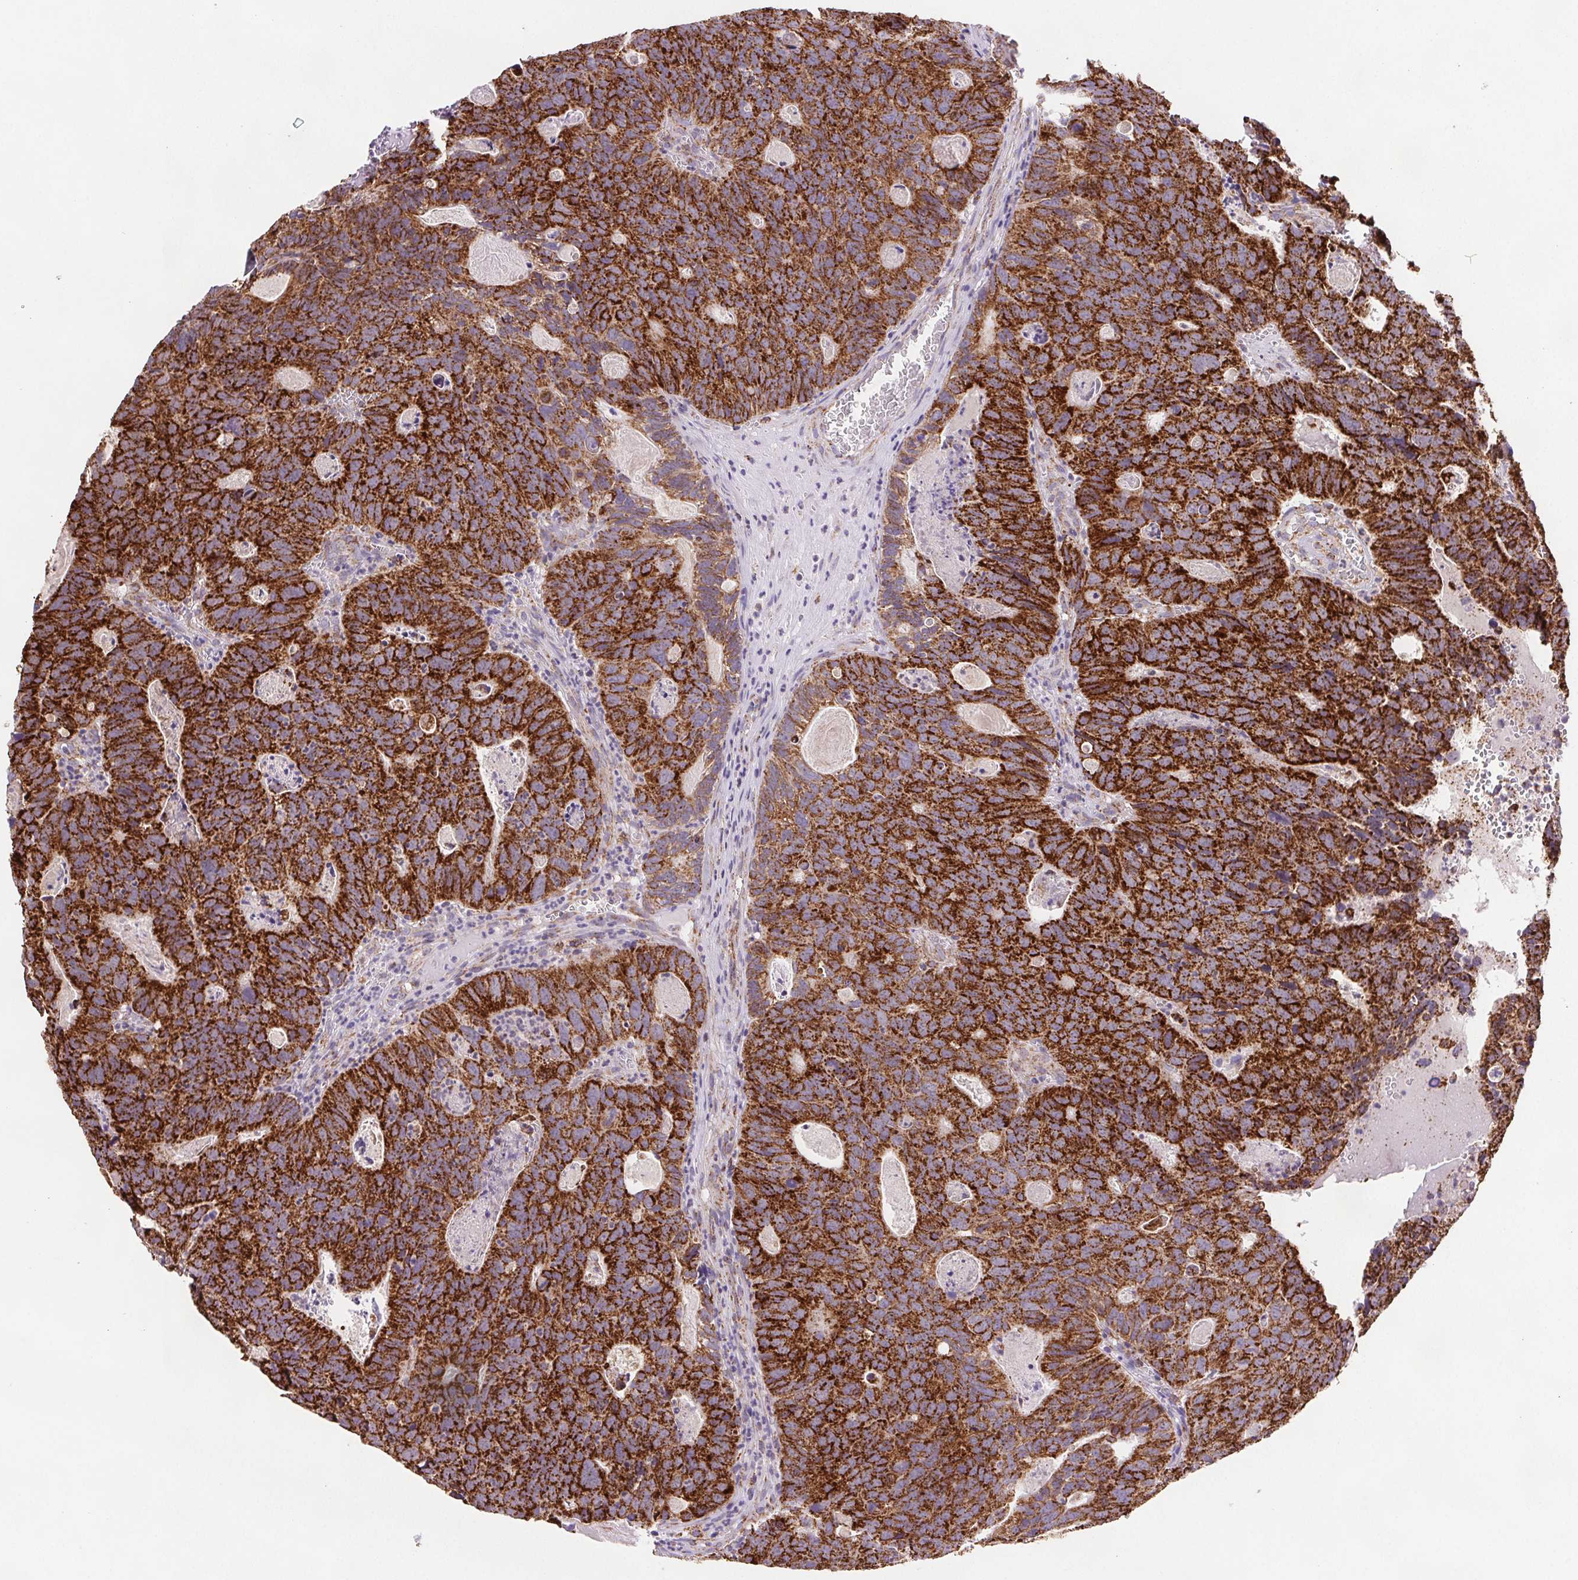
{"staining": {"intensity": "strong", "quantity": ">75%", "location": "cytoplasmic/membranous"}, "tissue": "head and neck cancer", "cell_type": "Tumor cells", "image_type": "cancer", "snomed": [{"axis": "morphology", "description": "Adenocarcinoma, NOS"}, {"axis": "topography", "description": "Head-Neck"}], "caption": "Immunohistochemistry photomicrograph of adenocarcinoma (head and neck) stained for a protein (brown), which demonstrates high levels of strong cytoplasmic/membranous expression in approximately >75% of tumor cells.", "gene": "NIPSNAP2", "patient": {"sex": "male", "age": 62}}